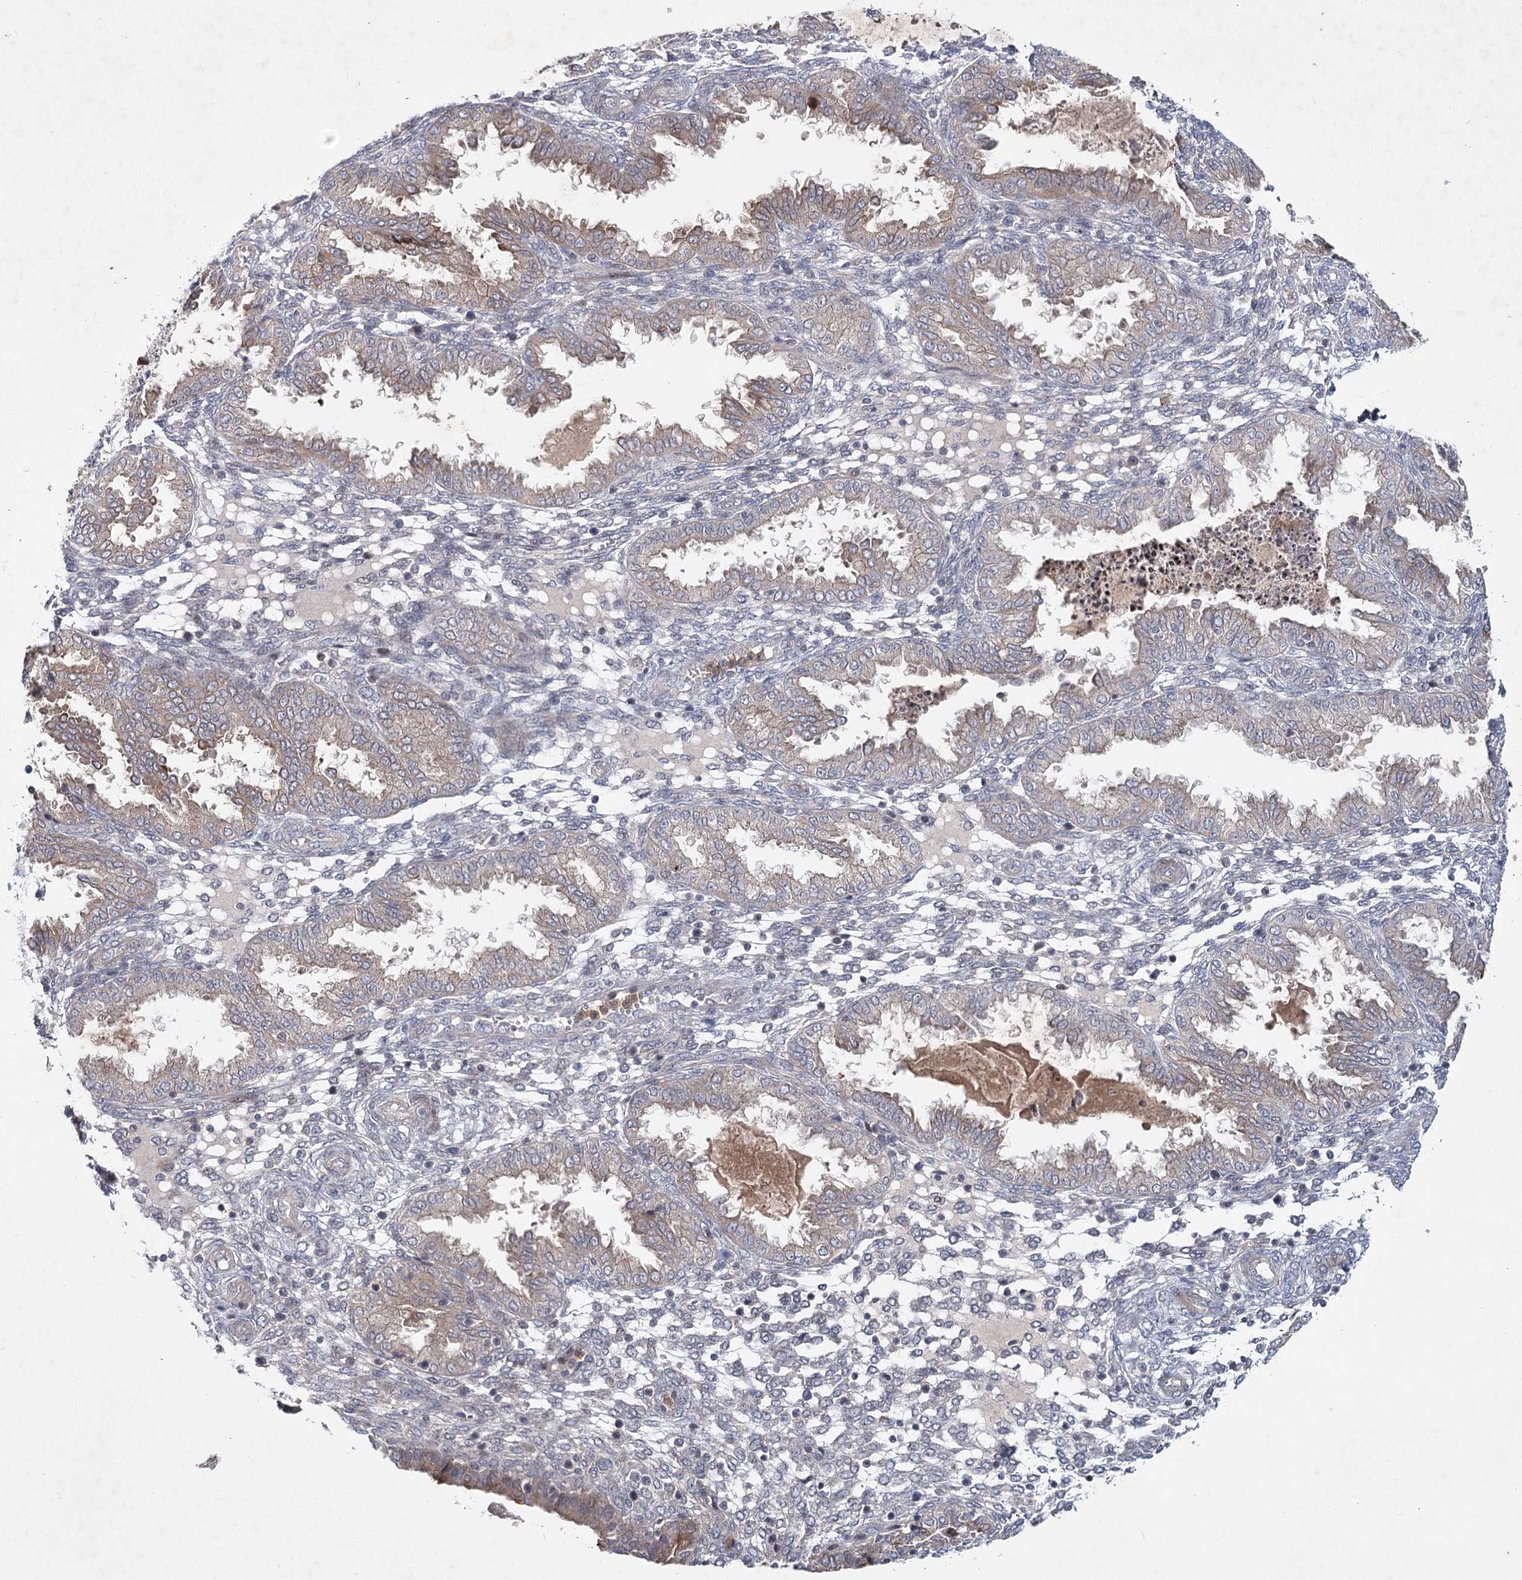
{"staining": {"intensity": "negative", "quantity": "none", "location": "none"}, "tissue": "endometrium", "cell_type": "Cells in endometrial stroma", "image_type": "normal", "snomed": [{"axis": "morphology", "description": "Normal tissue, NOS"}, {"axis": "topography", "description": "Endometrium"}], "caption": "Immunohistochemistry histopathology image of unremarkable human endometrium stained for a protein (brown), which exhibits no staining in cells in endometrial stroma. (Brightfield microscopy of DAB (3,3'-diaminobenzidine) immunohistochemistry at high magnification).", "gene": "MAP3K13", "patient": {"sex": "female", "age": 33}}